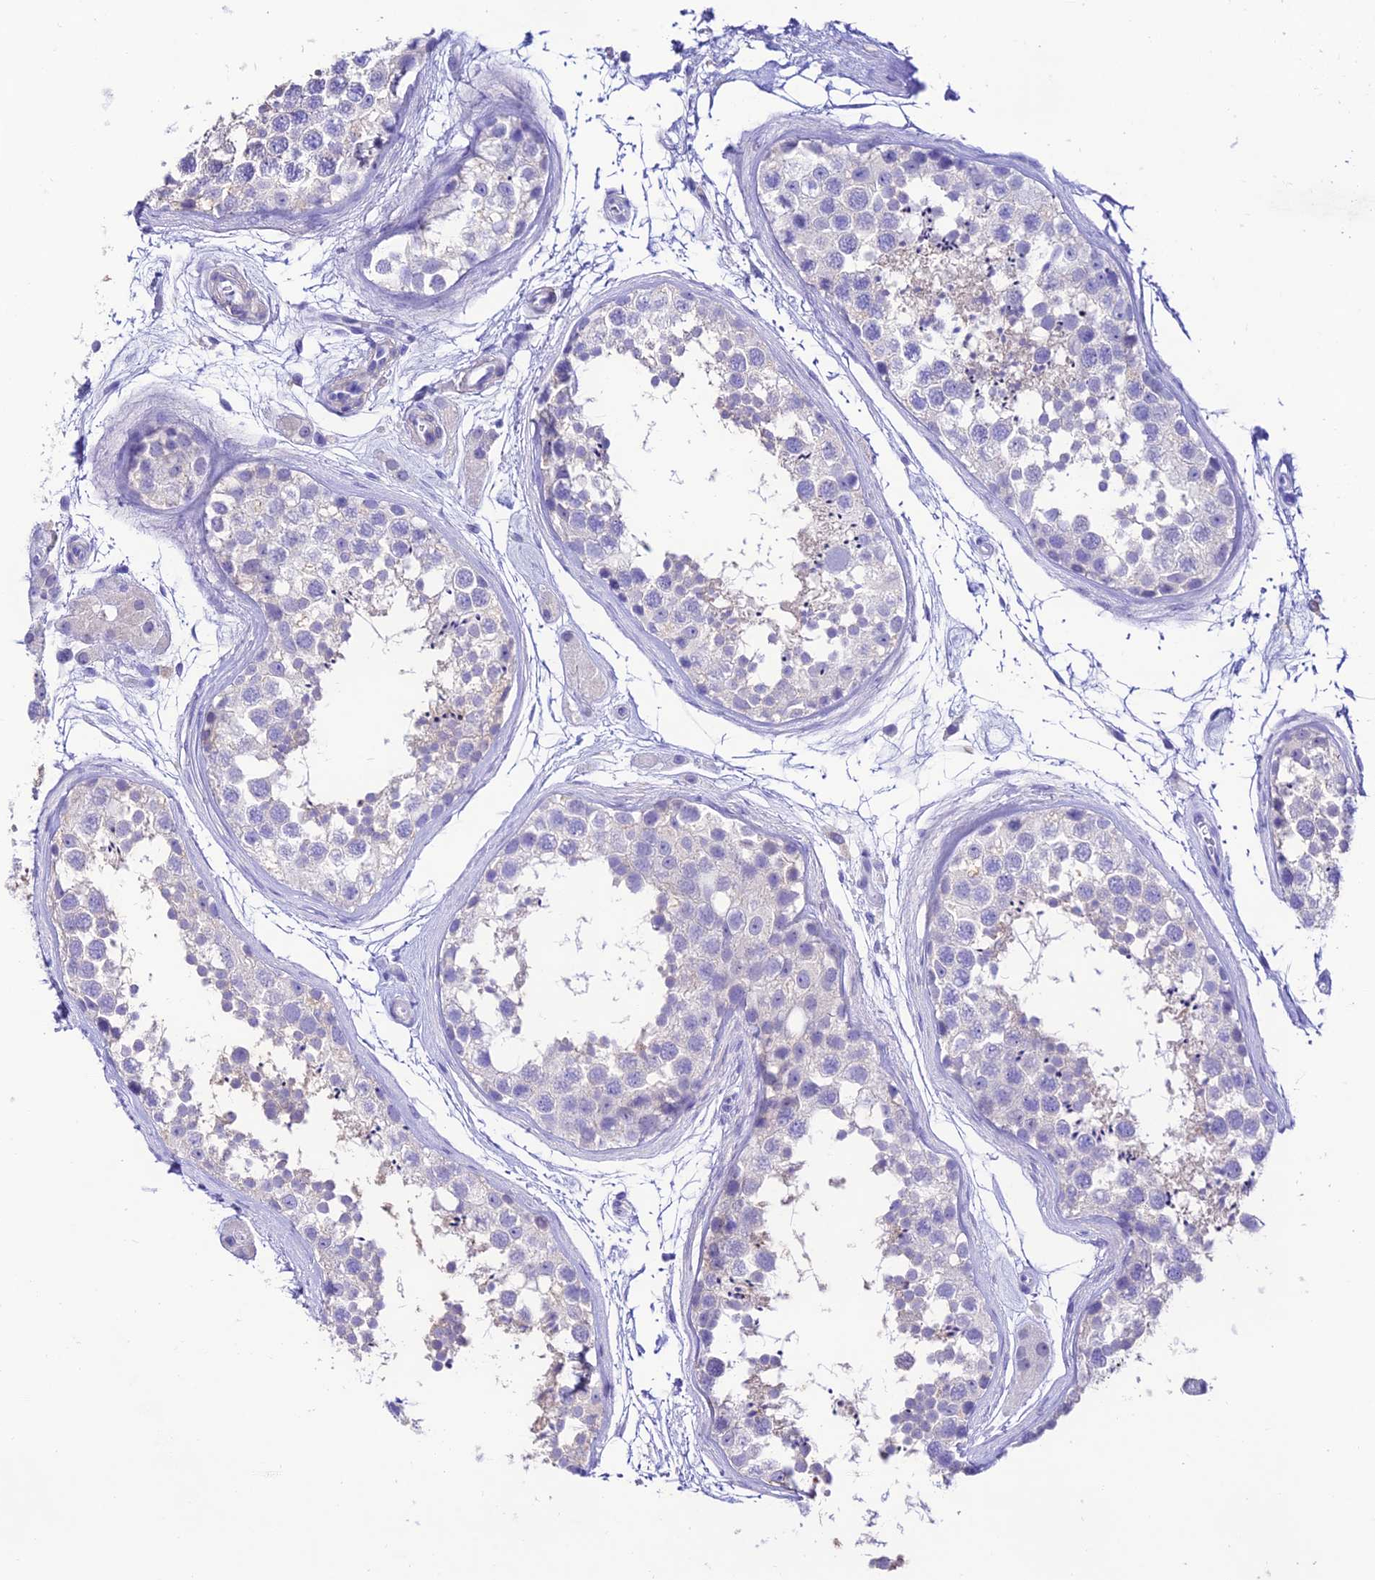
{"staining": {"intensity": "negative", "quantity": "none", "location": "none"}, "tissue": "testis", "cell_type": "Cells in seminiferous ducts", "image_type": "normal", "snomed": [{"axis": "morphology", "description": "Normal tissue, NOS"}, {"axis": "topography", "description": "Testis"}], "caption": "Human testis stained for a protein using immunohistochemistry shows no staining in cells in seminiferous ducts.", "gene": "NLRP6", "patient": {"sex": "male", "age": 56}}